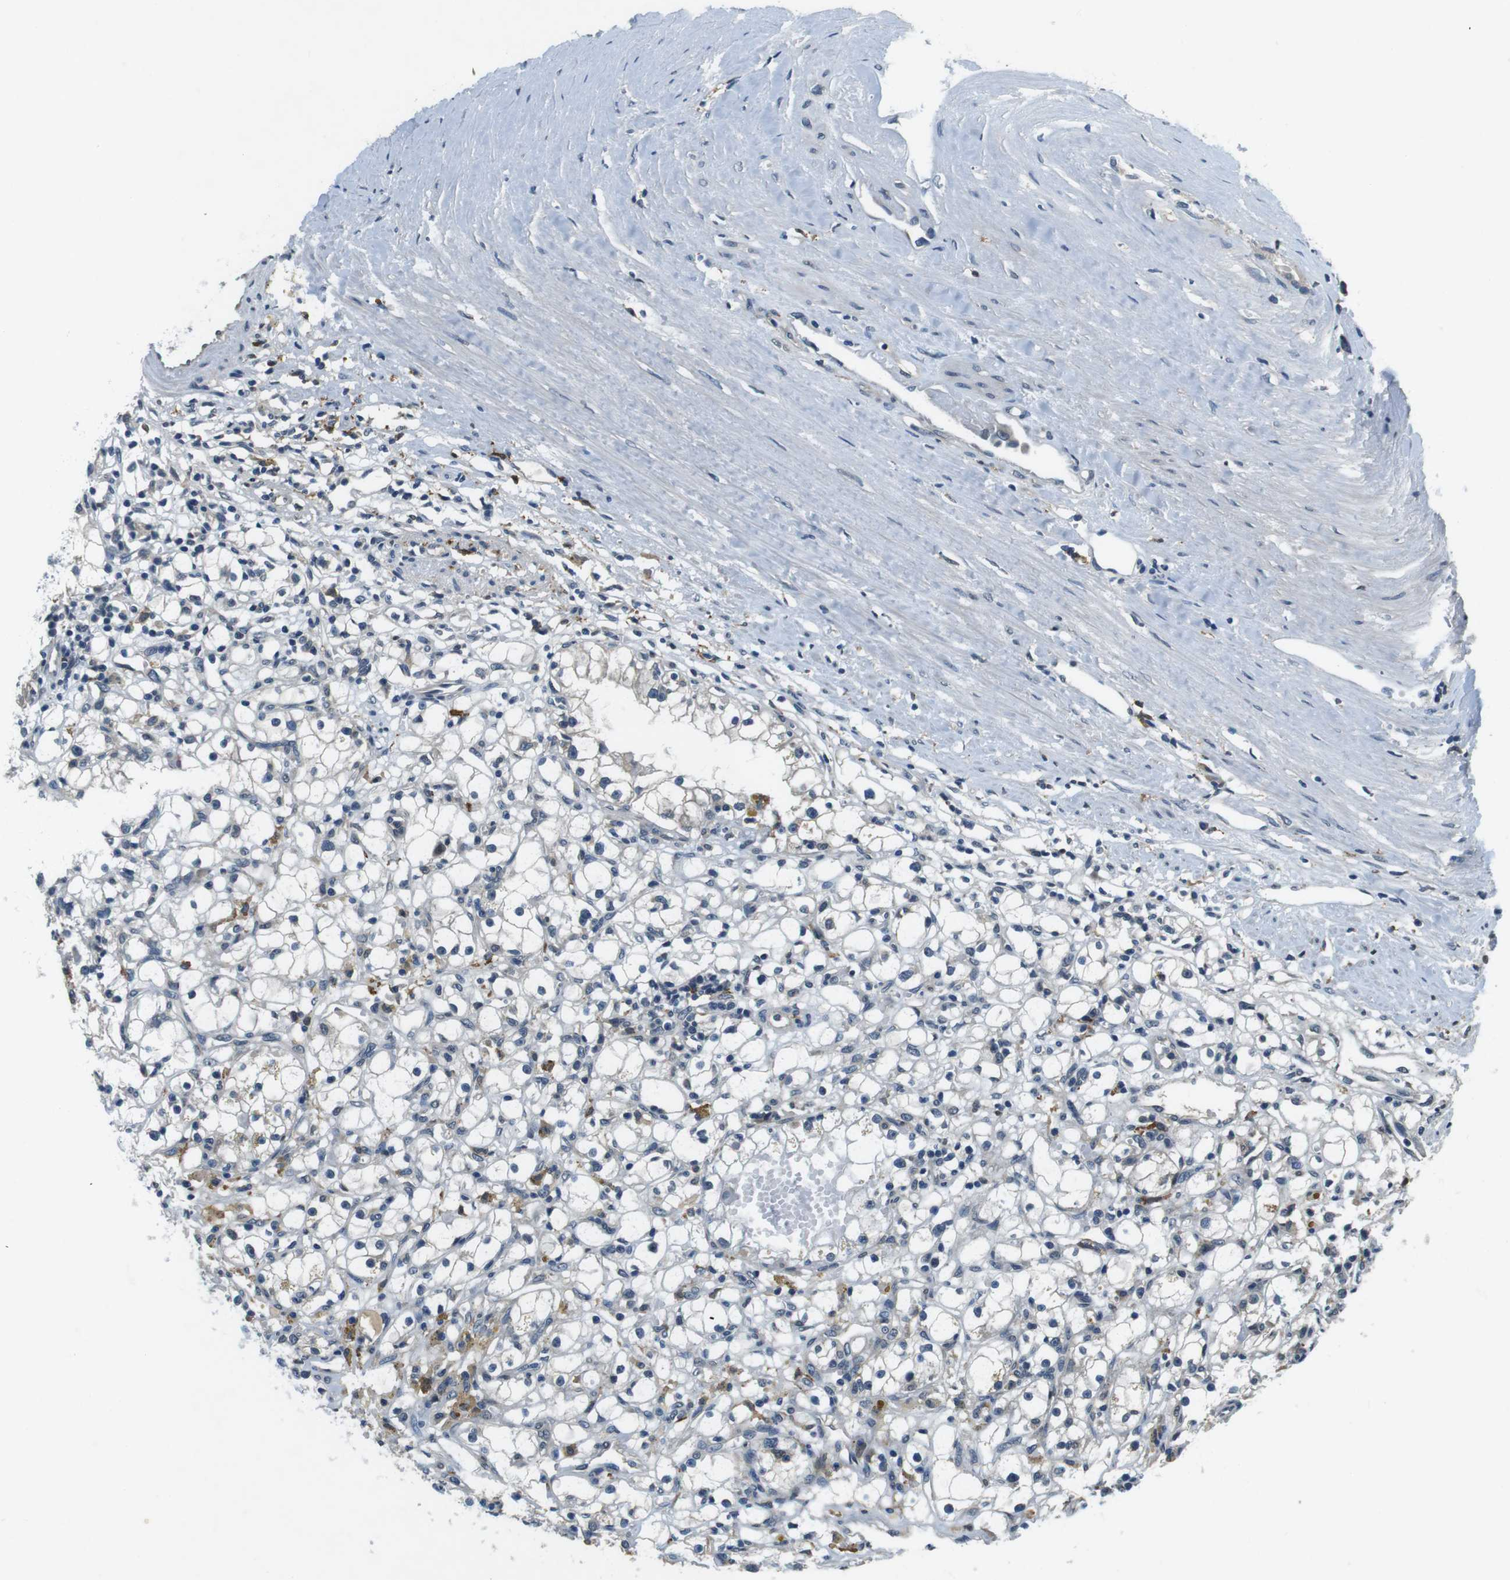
{"staining": {"intensity": "negative", "quantity": "none", "location": "none"}, "tissue": "renal cancer", "cell_type": "Tumor cells", "image_type": "cancer", "snomed": [{"axis": "morphology", "description": "Adenocarcinoma, NOS"}, {"axis": "topography", "description": "Kidney"}], "caption": "The micrograph shows no staining of tumor cells in adenocarcinoma (renal).", "gene": "CD163L1", "patient": {"sex": "male", "age": 56}}